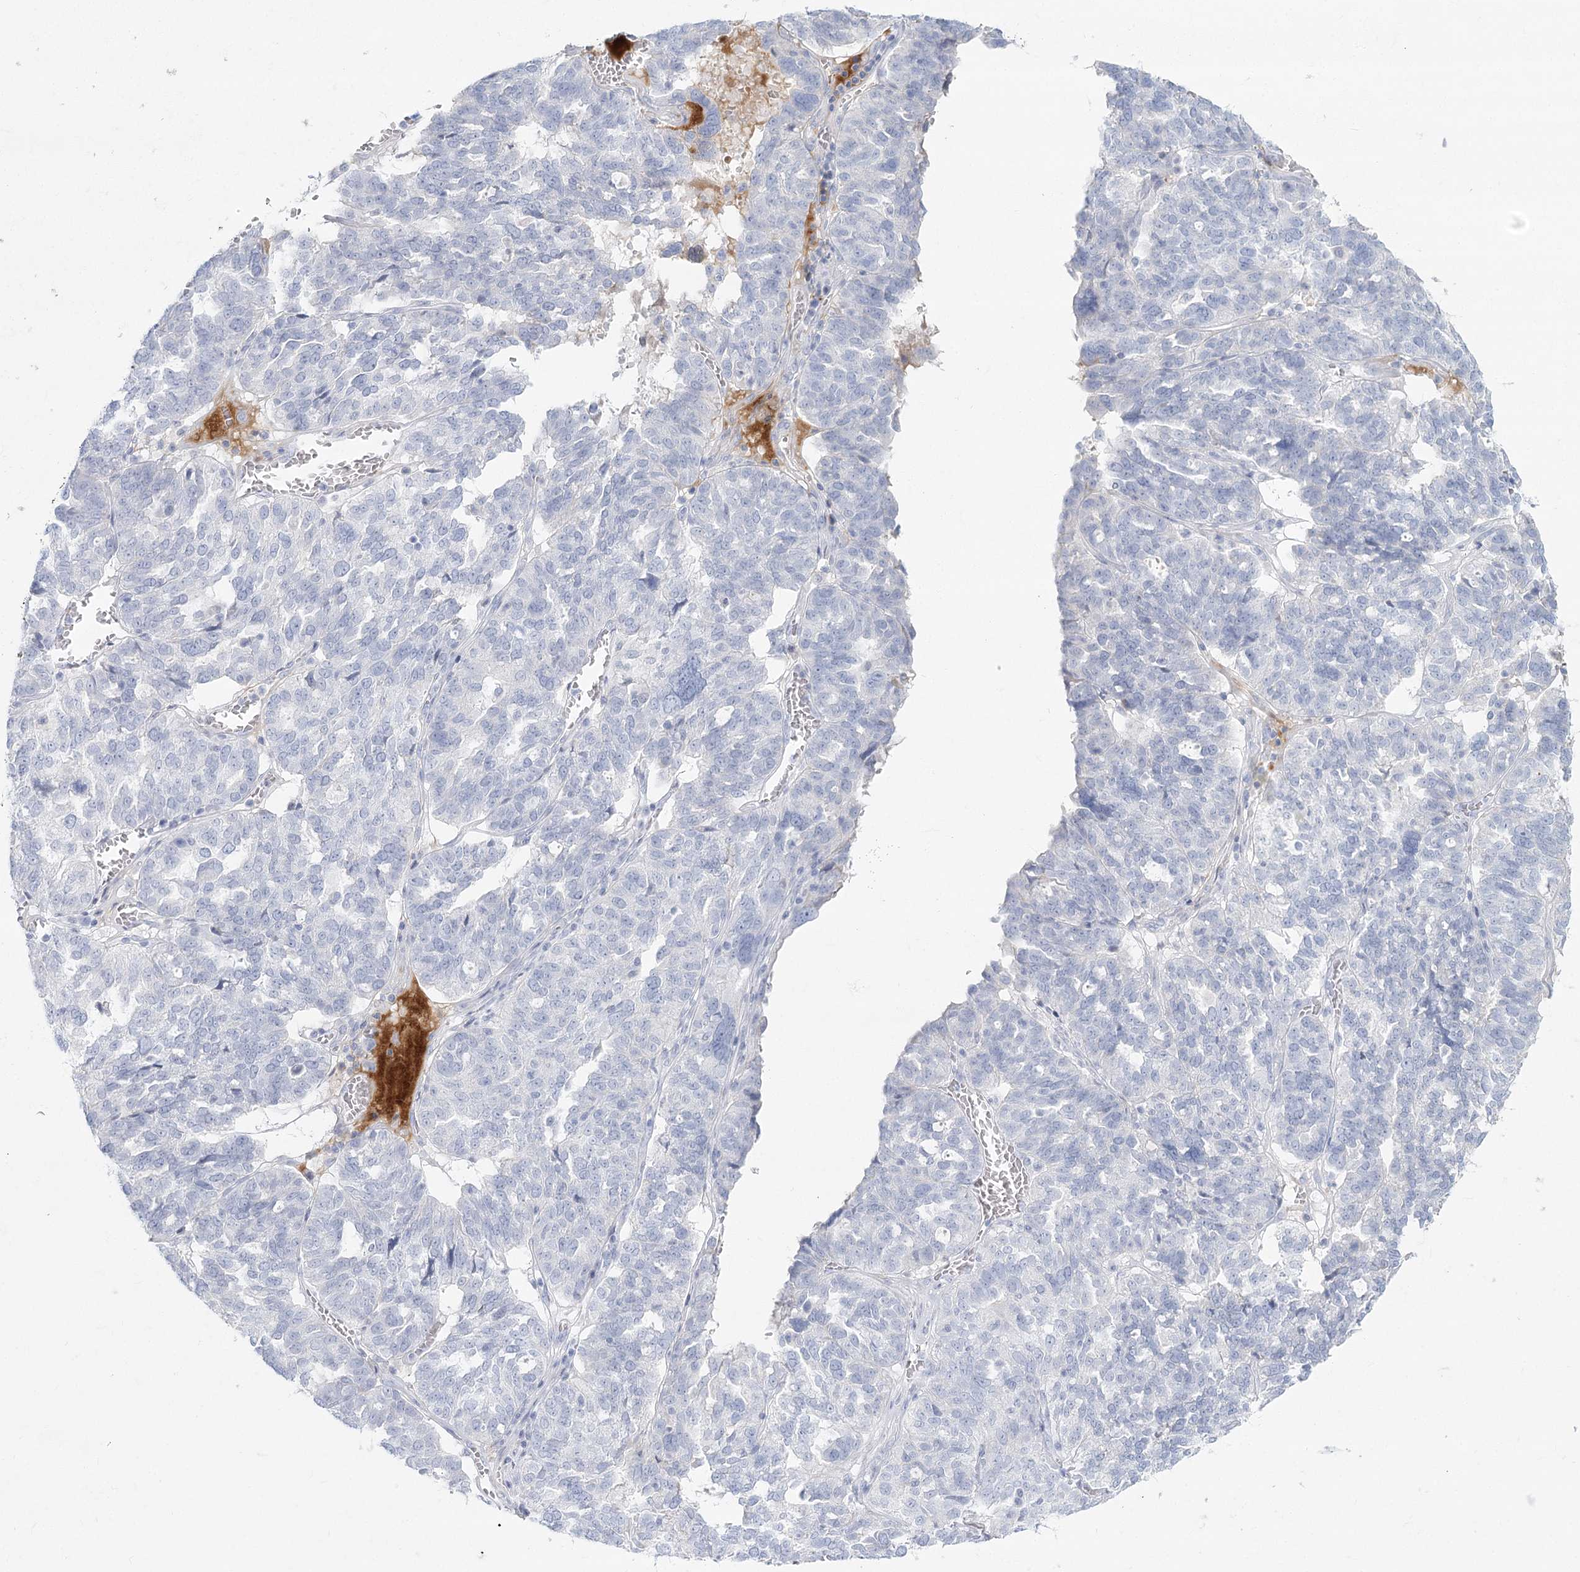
{"staining": {"intensity": "negative", "quantity": "none", "location": "none"}, "tissue": "ovarian cancer", "cell_type": "Tumor cells", "image_type": "cancer", "snomed": [{"axis": "morphology", "description": "Cystadenocarcinoma, serous, NOS"}, {"axis": "topography", "description": "Ovary"}], "caption": "Immunohistochemistry (IHC) photomicrograph of neoplastic tissue: human ovarian serous cystadenocarcinoma stained with DAB exhibits no significant protein staining in tumor cells.", "gene": "DMGDH", "patient": {"sex": "female", "age": 59}}